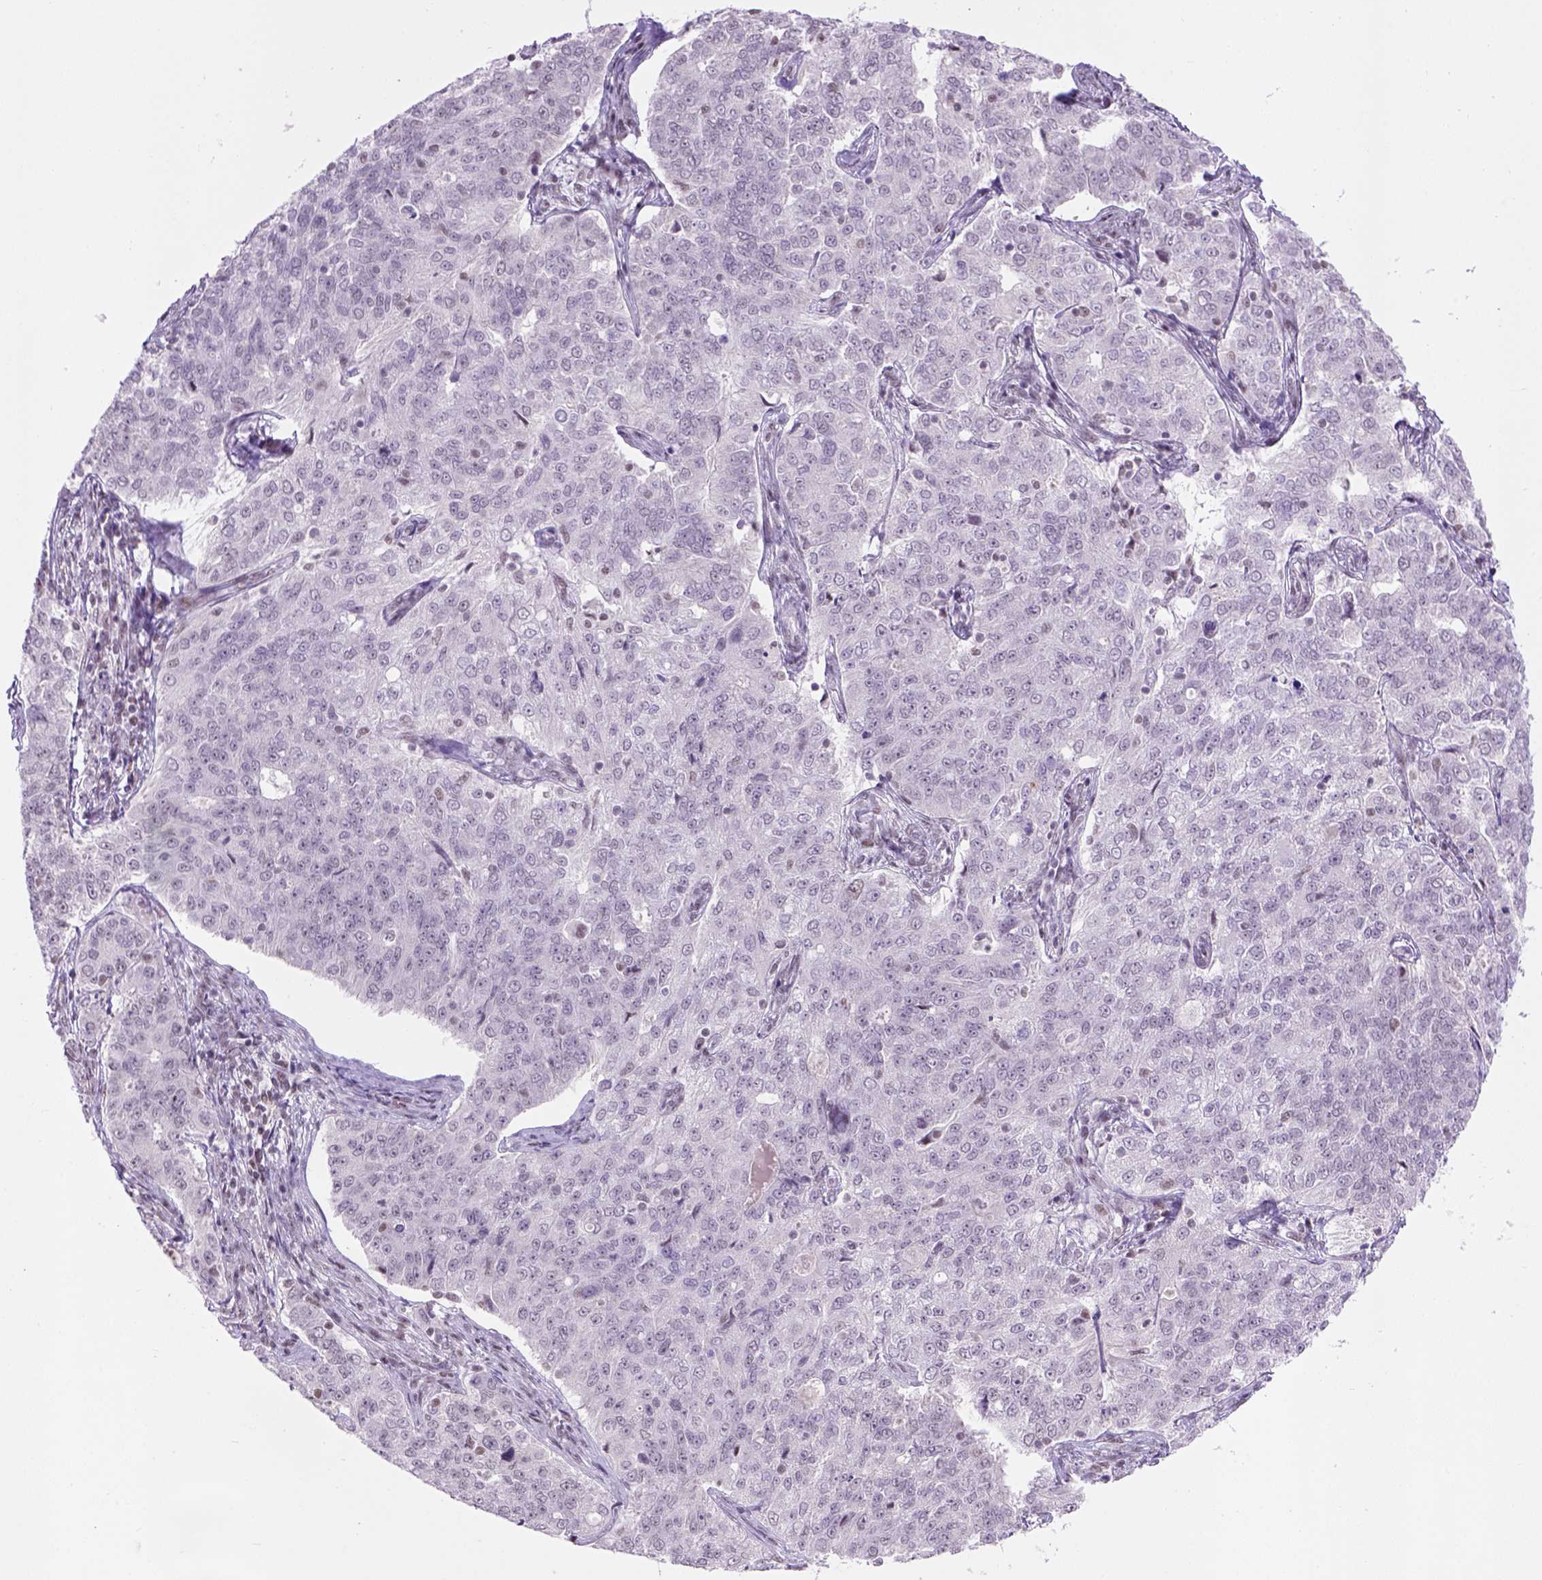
{"staining": {"intensity": "negative", "quantity": "none", "location": "none"}, "tissue": "endometrial cancer", "cell_type": "Tumor cells", "image_type": "cancer", "snomed": [{"axis": "morphology", "description": "Adenocarcinoma, NOS"}, {"axis": "topography", "description": "Endometrium"}], "caption": "Endometrial adenocarcinoma stained for a protein using IHC exhibits no positivity tumor cells.", "gene": "TBPL1", "patient": {"sex": "female", "age": 43}}